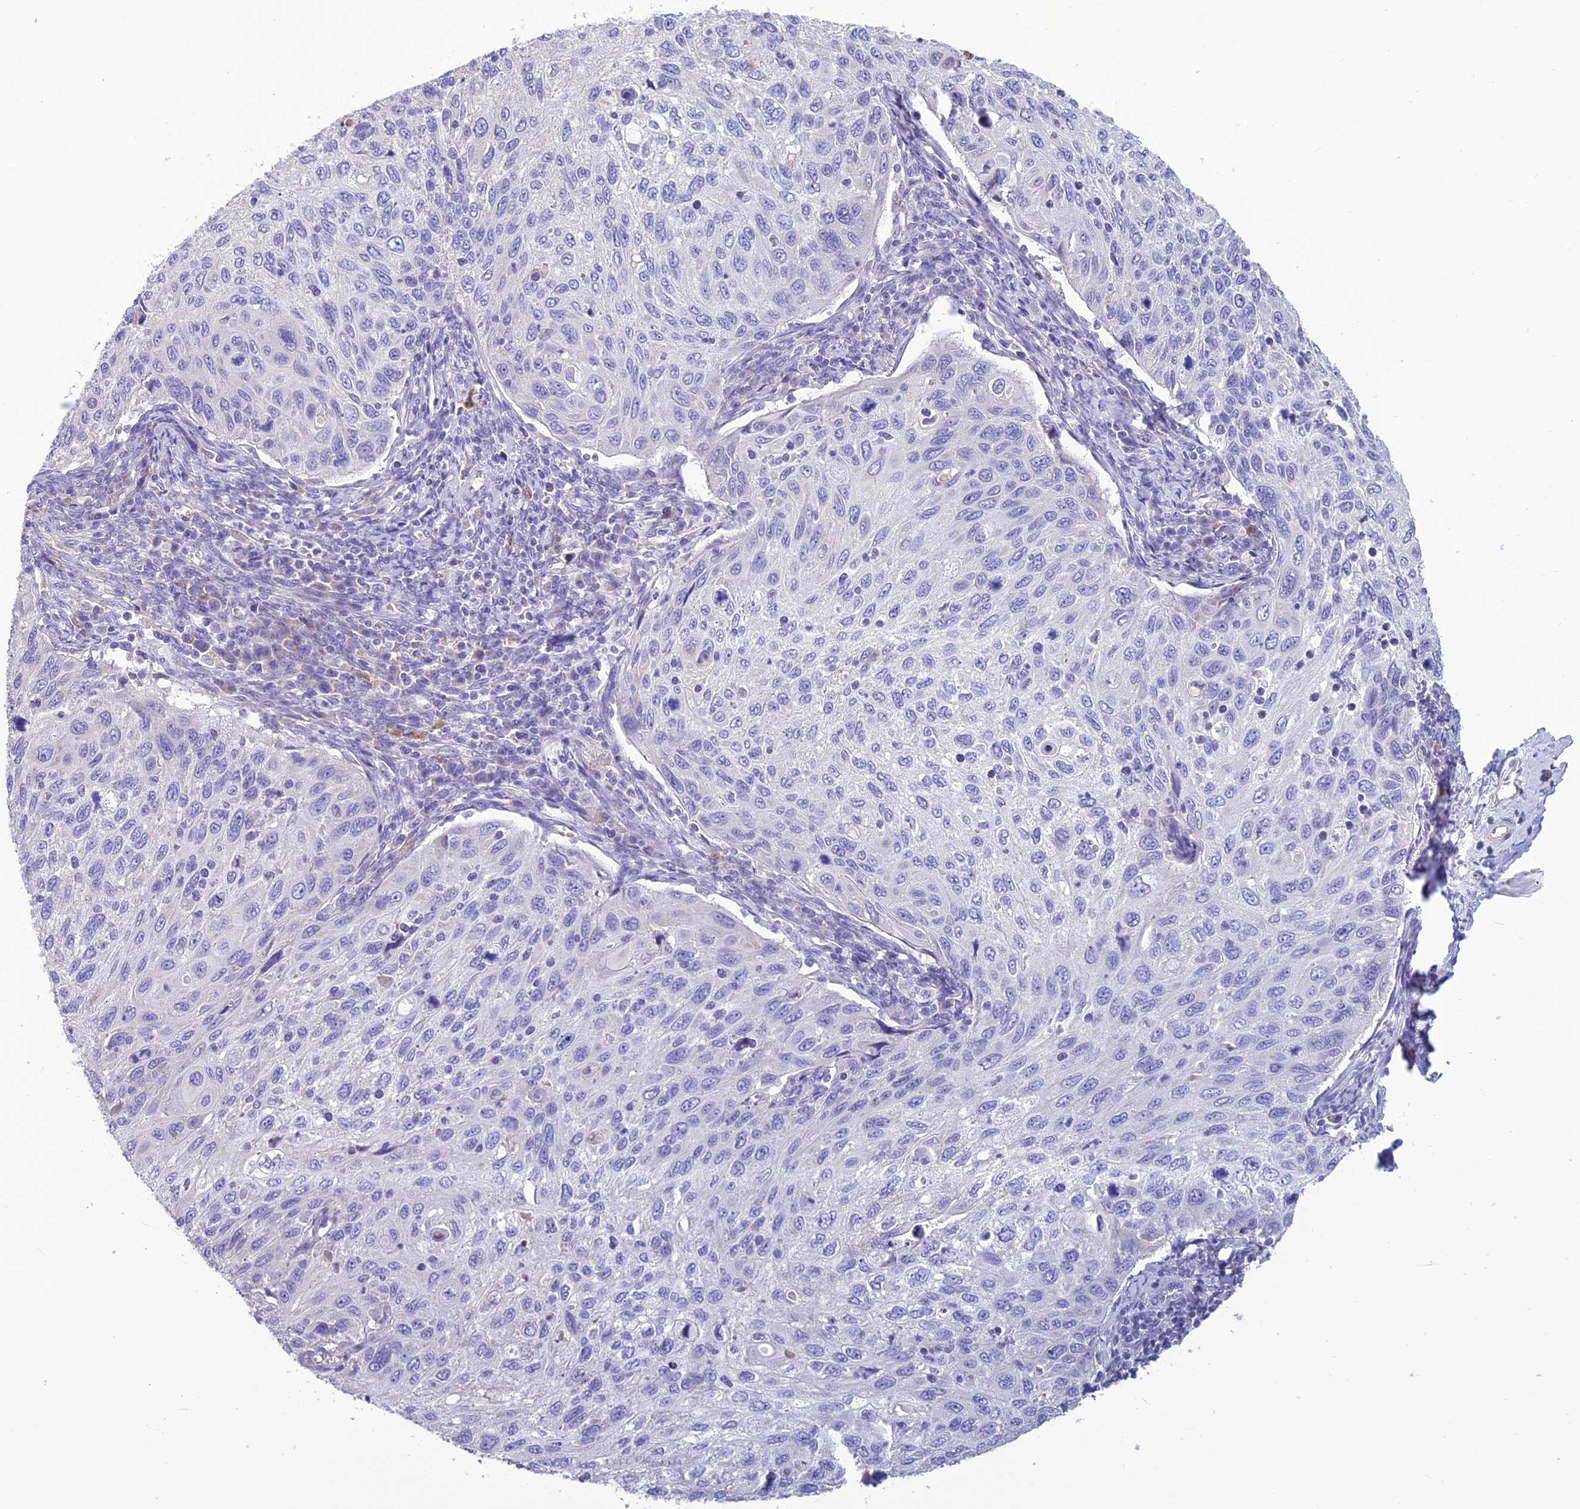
{"staining": {"intensity": "negative", "quantity": "none", "location": "none"}, "tissue": "cervical cancer", "cell_type": "Tumor cells", "image_type": "cancer", "snomed": [{"axis": "morphology", "description": "Squamous cell carcinoma, NOS"}, {"axis": "topography", "description": "Cervix"}], "caption": "This is an immunohistochemistry (IHC) photomicrograph of cervical cancer. There is no staining in tumor cells.", "gene": "BHMT2", "patient": {"sex": "female", "age": 70}}